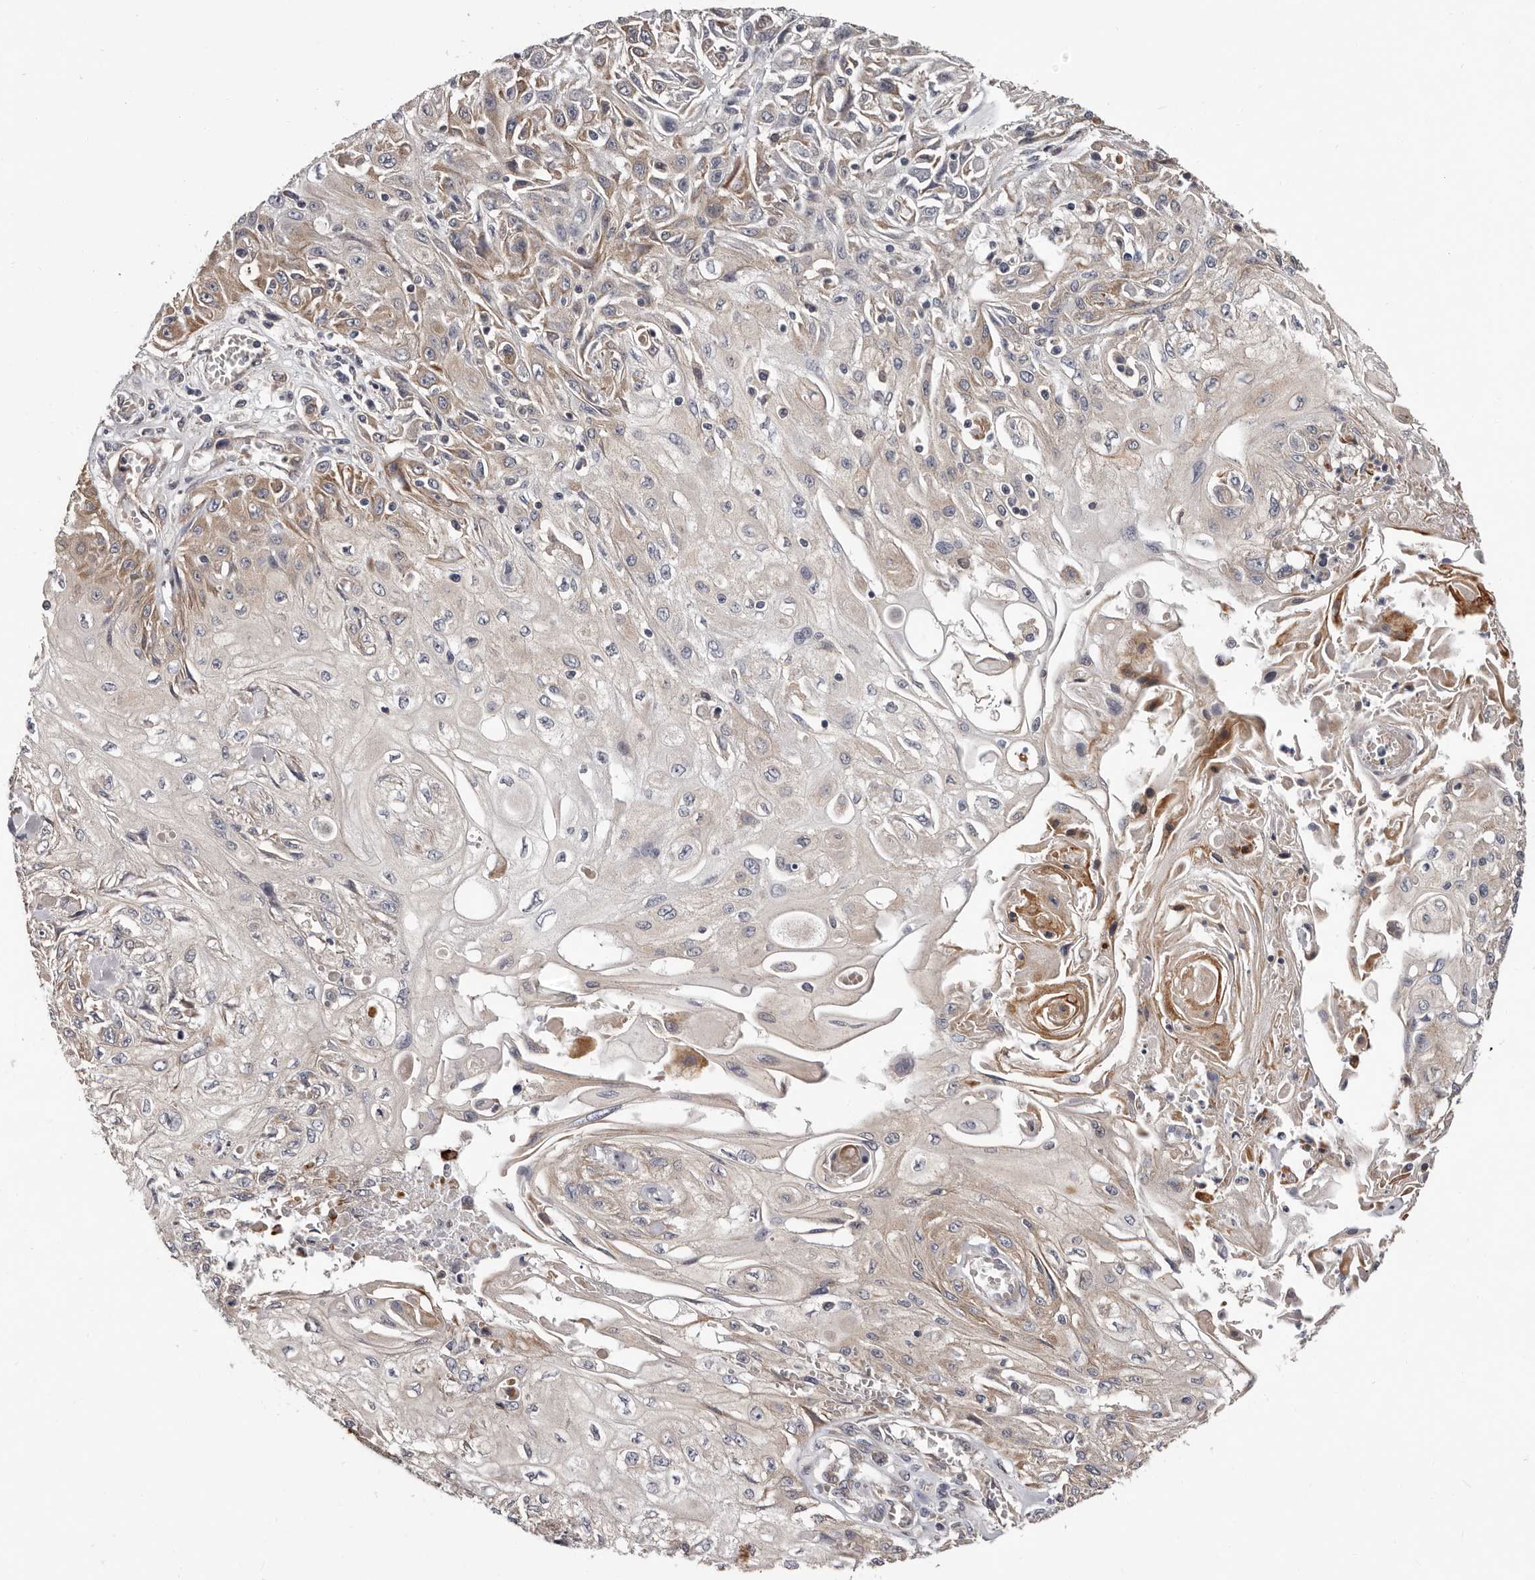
{"staining": {"intensity": "moderate", "quantity": "<25%", "location": "cytoplasmic/membranous"}, "tissue": "skin cancer", "cell_type": "Tumor cells", "image_type": "cancer", "snomed": [{"axis": "morphology", "description": "Squamous cell carcinoma, NOS"}, {"axis": "morphology", "description": "Squamous cell carcinoma, metastatic, NOS"}, {"axis": "topography", "description": "Skin"}, {"axis": "topography", "description": "Lymph node"}], "caption": "A brown stain shows moderate cytoplasmic/membranous positivity of a protein in human metastatic squamous cell carcinoma (skin) tumor cells.", "gene": "VPS37A", "patient": {"sex": "male", "age": 75}}